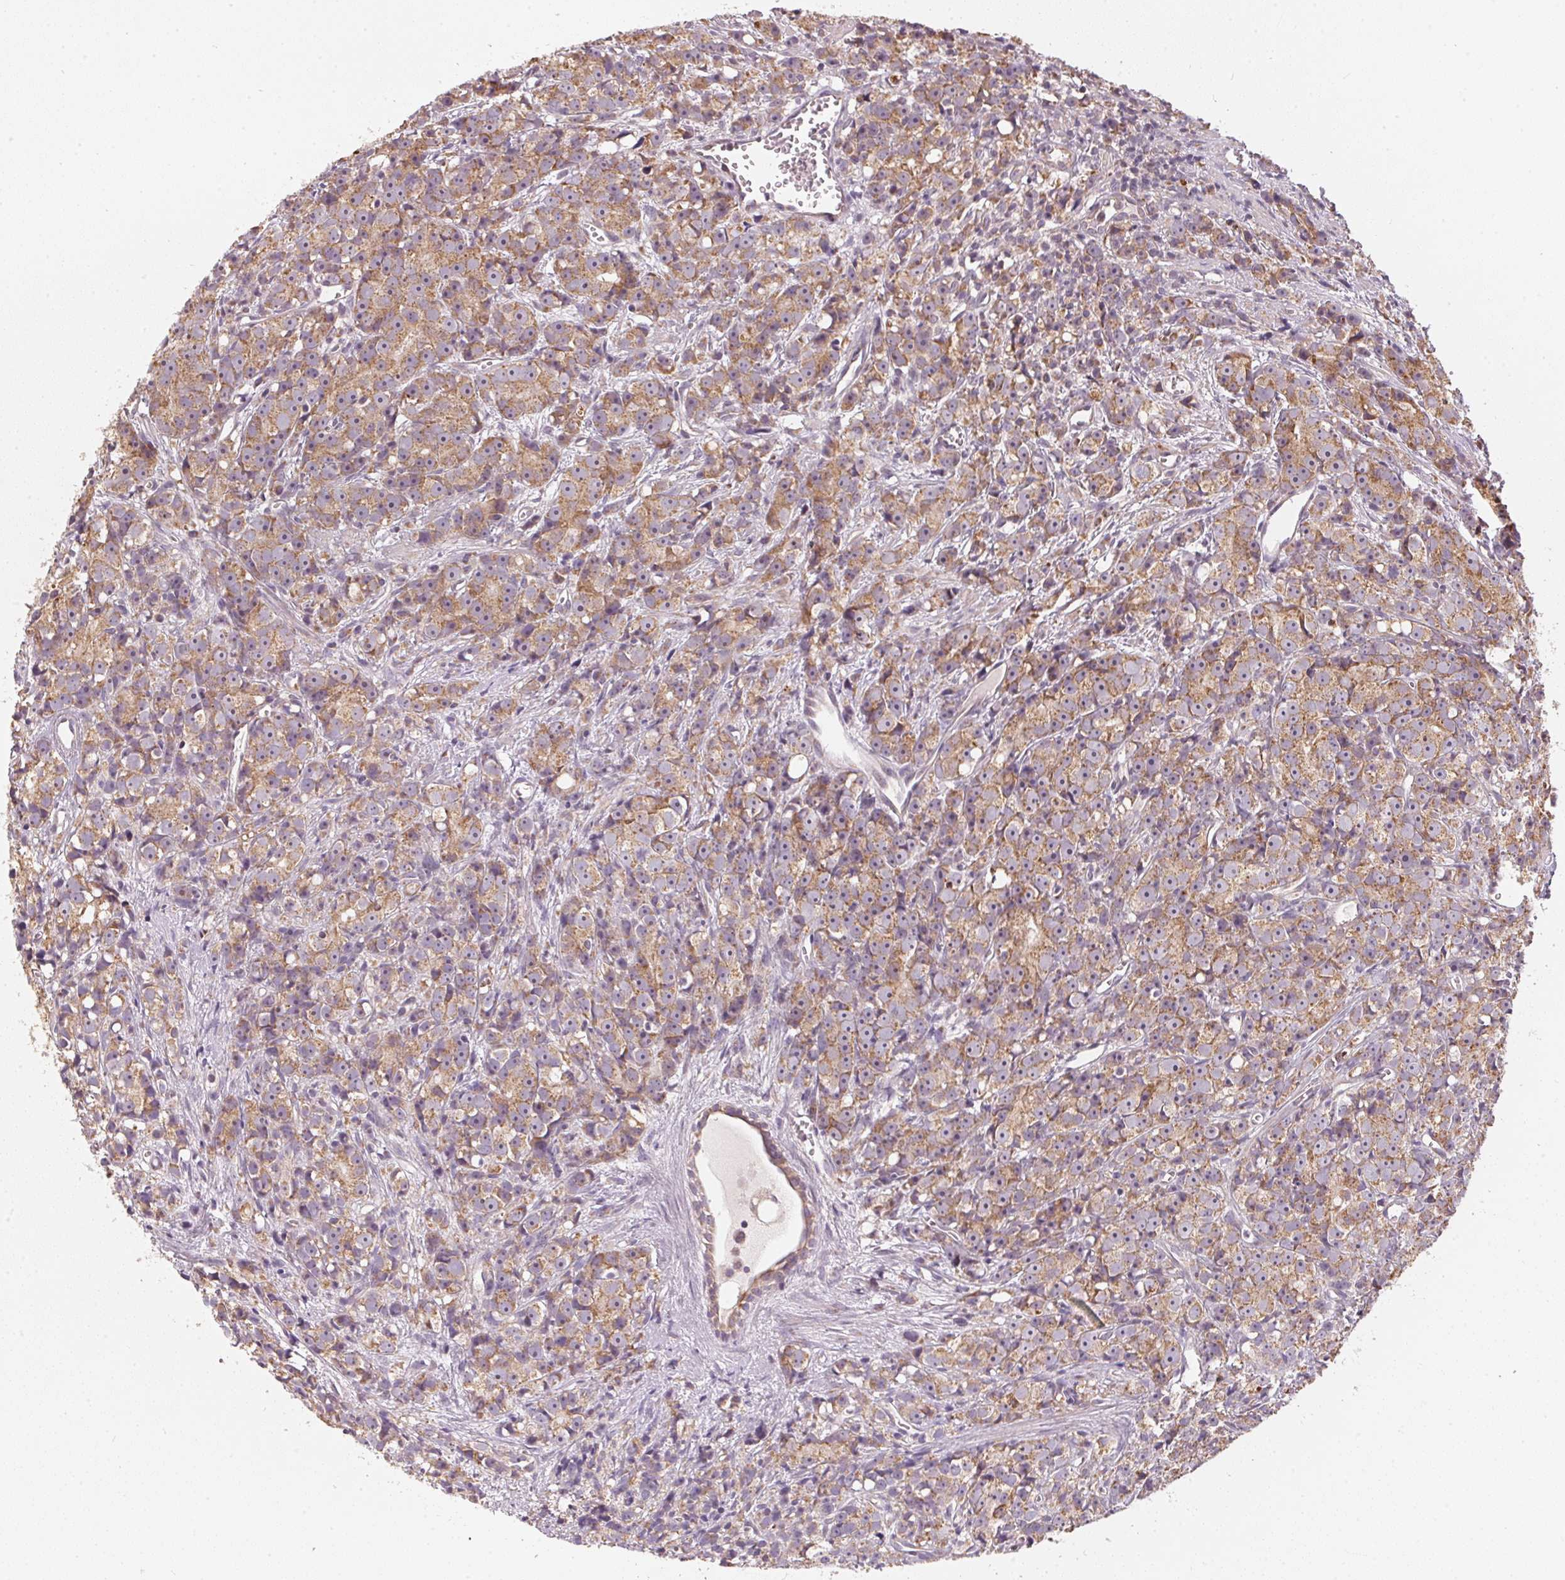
{"staining": {"intensity": "moderate", "quantity": ">75%", "location": "cytoplasmic/membranous"}, "tissue": "prostate cancer", "cell_type": "Tumor cells", "image_type": "cancer", "snomed": [{"axis": "morphology", "description": "Adenocarcinoma, High grade"}, {"axis": "topography", "description": "Prostate"}], "caption": "Prostate cancer (adenocarcinoma (high-grade)) tissue exhibits moderate cytoplasmic/membranous positivity in approximately >75% of tumor cells, visualized by immunohistochemistry.", "gene": "MATCAP1", "patient": {"sex": "male", "age": 77}}